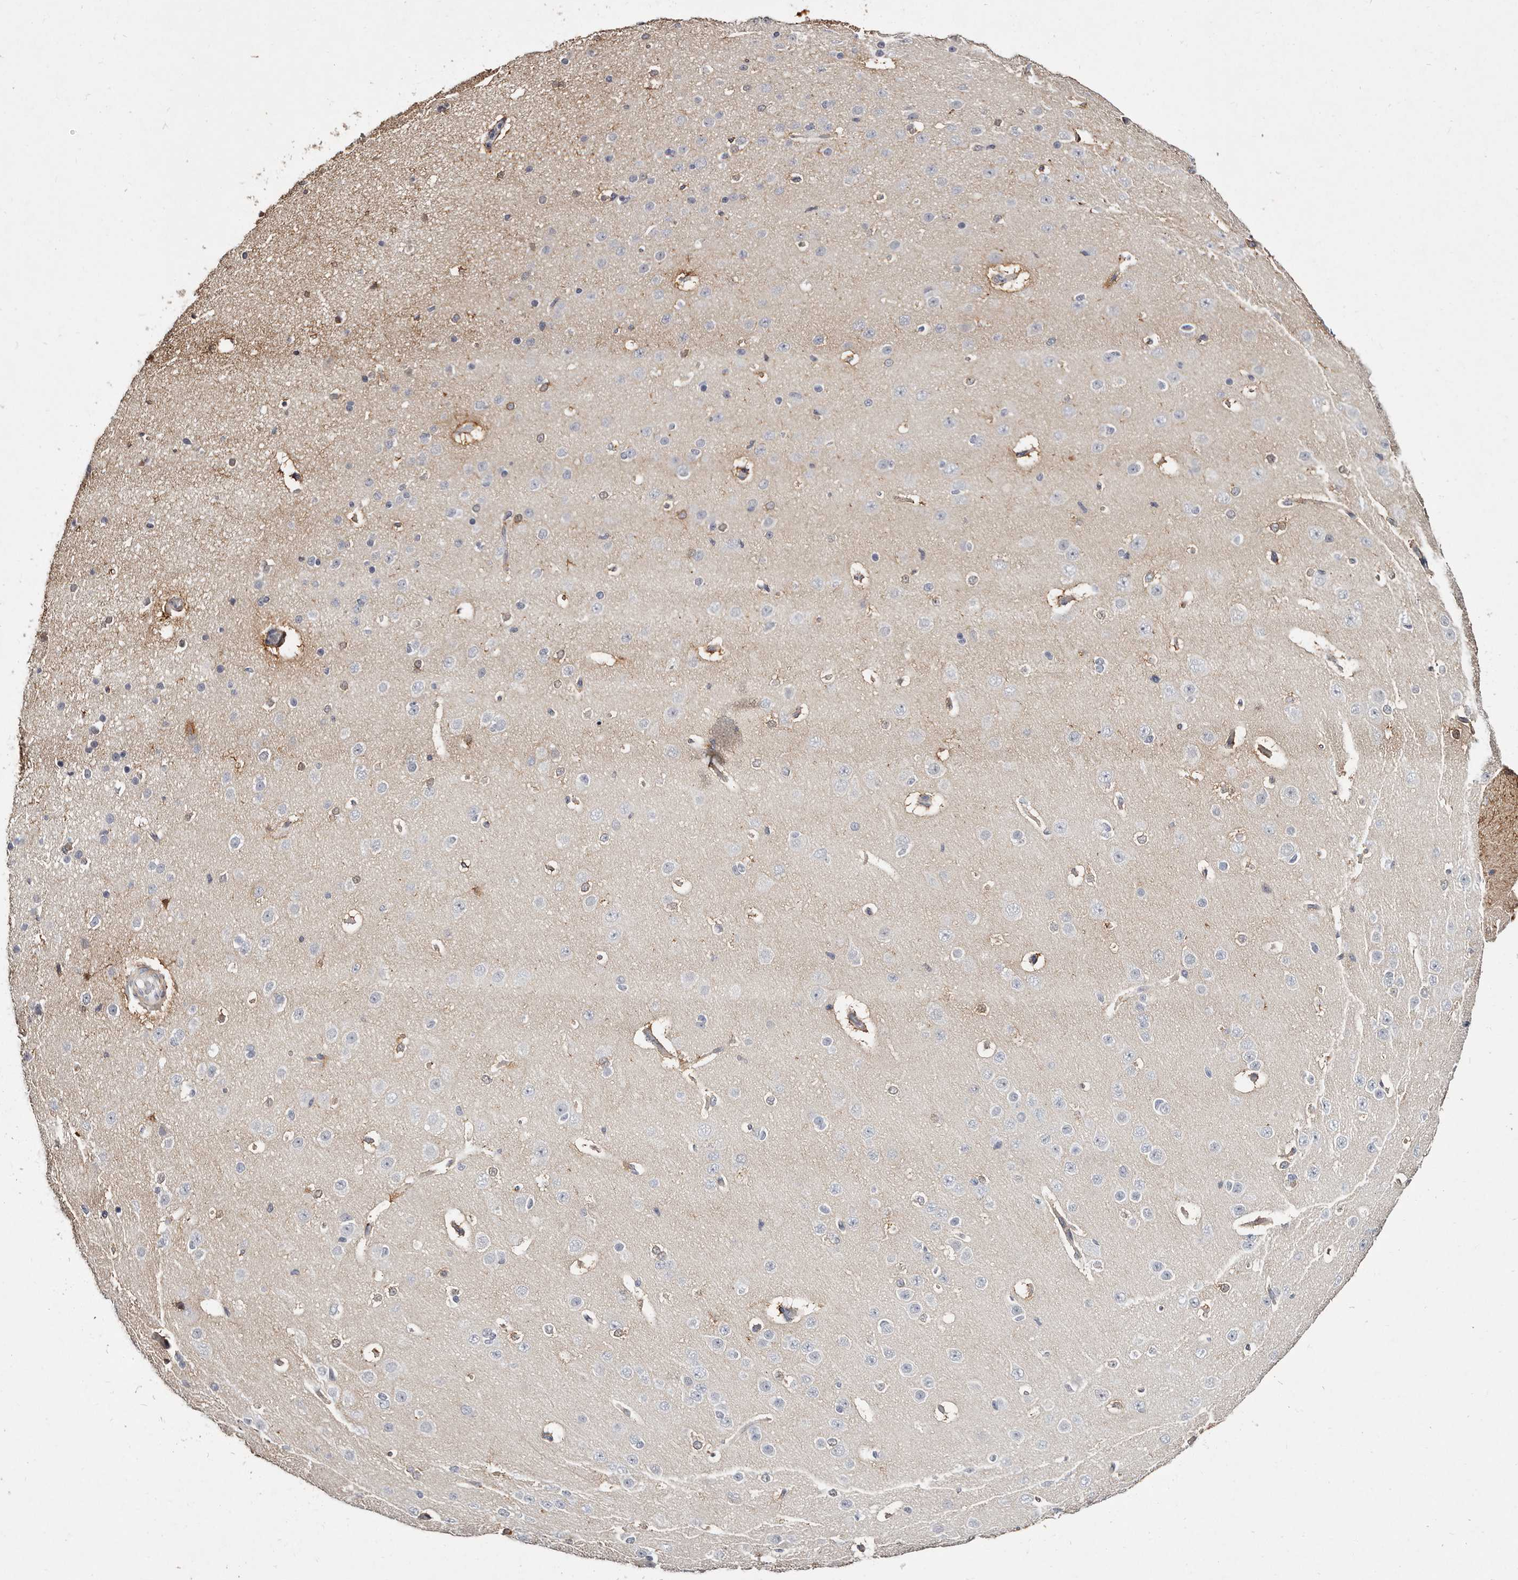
{"staining": {"intensity": "negative", "quantity": "none", "location": "none"}, "tissue": "cerebral cortex", "cell_type": "Endothelial cells", "image_type": "normal", "snomed": [{"axis": "morphology", "description": "Normal tissue, NOS"}, {"axis": "morphology", "description": "Developmental malformation"}, {"axis": "topography", "description": "Cerebral cortex"}], "caption": "An image of cerebral cortex stained for a protein demonstrates no brown staining in endothelial cells. The staining was performed using DAB to visualize the protein expression in brown, while the nuclei were stained in blue with hematoxylin (Magnification: 20x).", "gene": "MRPS33", "patient": {"sex": "female", "age": 30}}